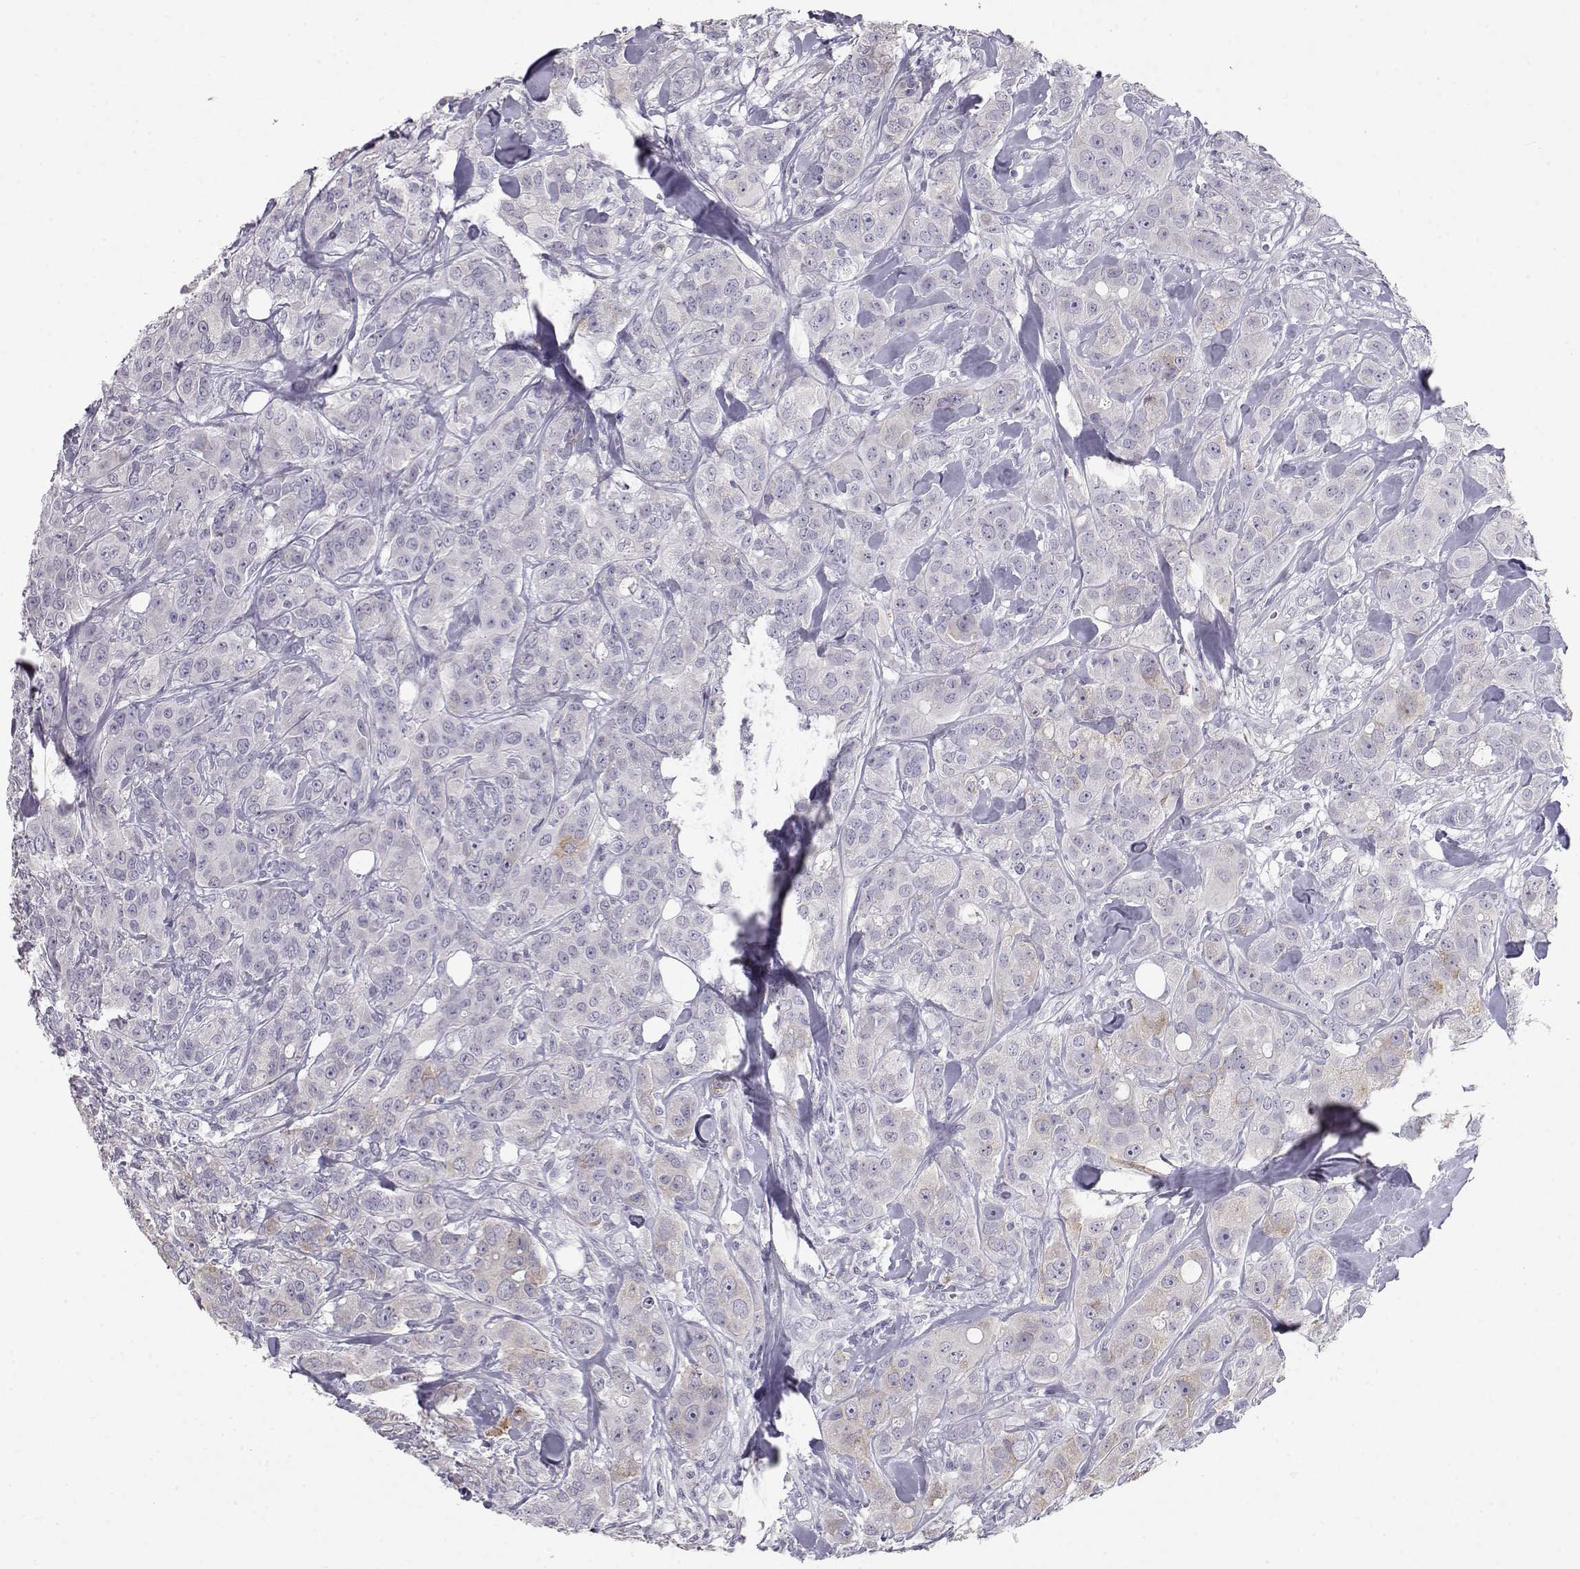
{"staining": {"intensity": "strong", "quantity": "<25%", "location": "cytoplasmic/membranous"}, "tissue": "breast cancer", "cell_type": "Tumor cells", "image_type": "cancer", "snomed": [{"axis": "morphology", "description": "Duct carcinoma"}, {"axis": "topography", "description": "Breast"}], "caption": "Tumor cells show strong cytoplasmic/membranous positivity in approximately <25% of cells in breast infiltrating ductal carcinoma.", "gene": "LAMB3", "patient": {"sex": "female", "age": 43}}